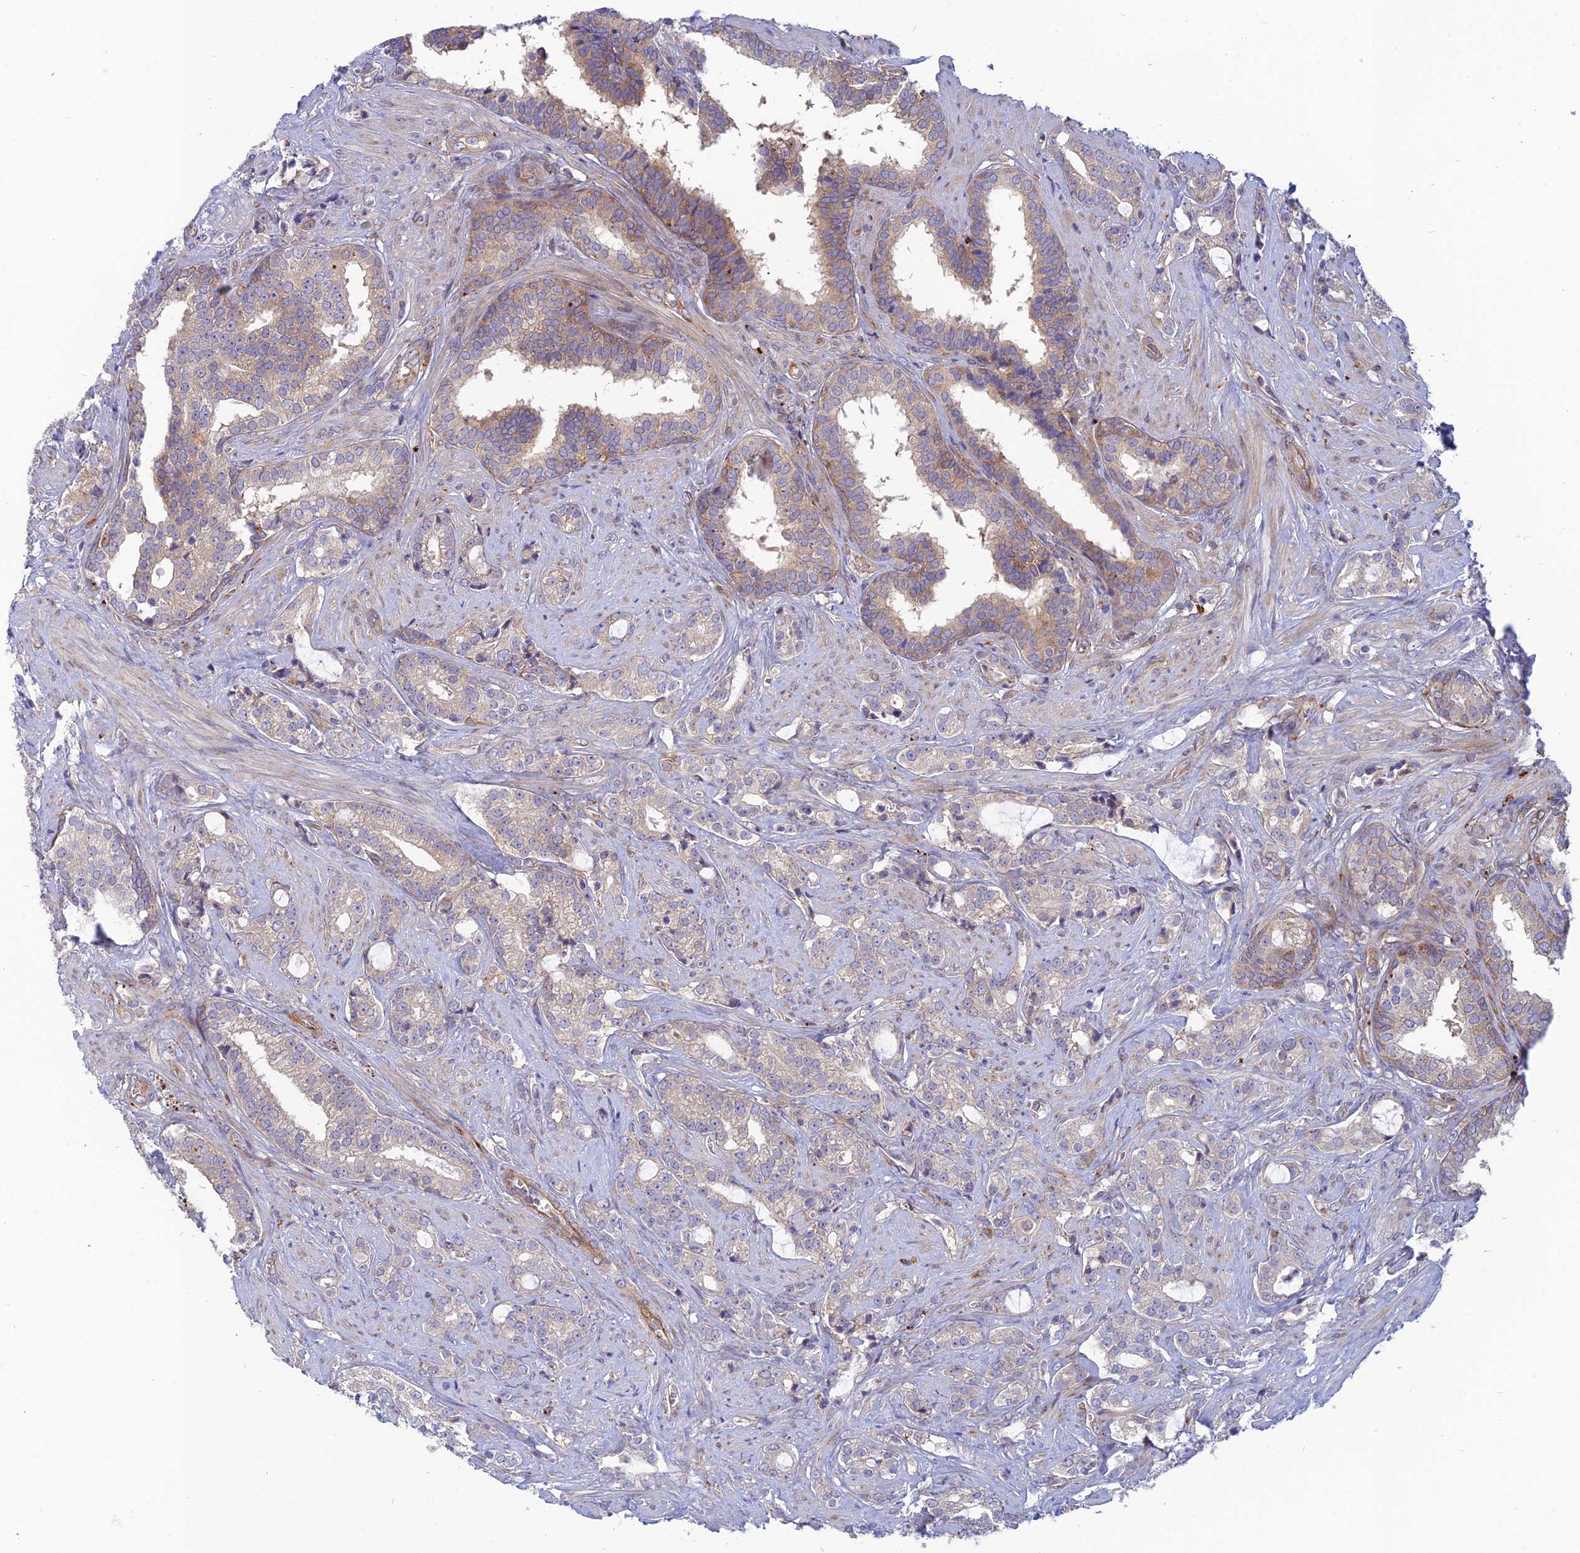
{"staining": {"intensity": "weak", "quantity": "25%-75%", "location": "cytoplasmic/membranous"}, "tissue": "prostate cancer", "cell_type": "Tumor cells", "image_type": "cancer", "snomed": [{"axis": "morphology", "description": "Adenocarcinoma, High grade"}, {"axis": "topography", "description": "Prostate and seminal vesicle, NOS"}], "caption": "Weak cytoplasmic/membranous staining for a protein is seen in approximately 25%-75% of tumor cells of prostate adenocarcinoma (high-grade) using immunohistochemistry.", "gene": "PHKA2", "patient": {"sex": "male", "age": 67}}